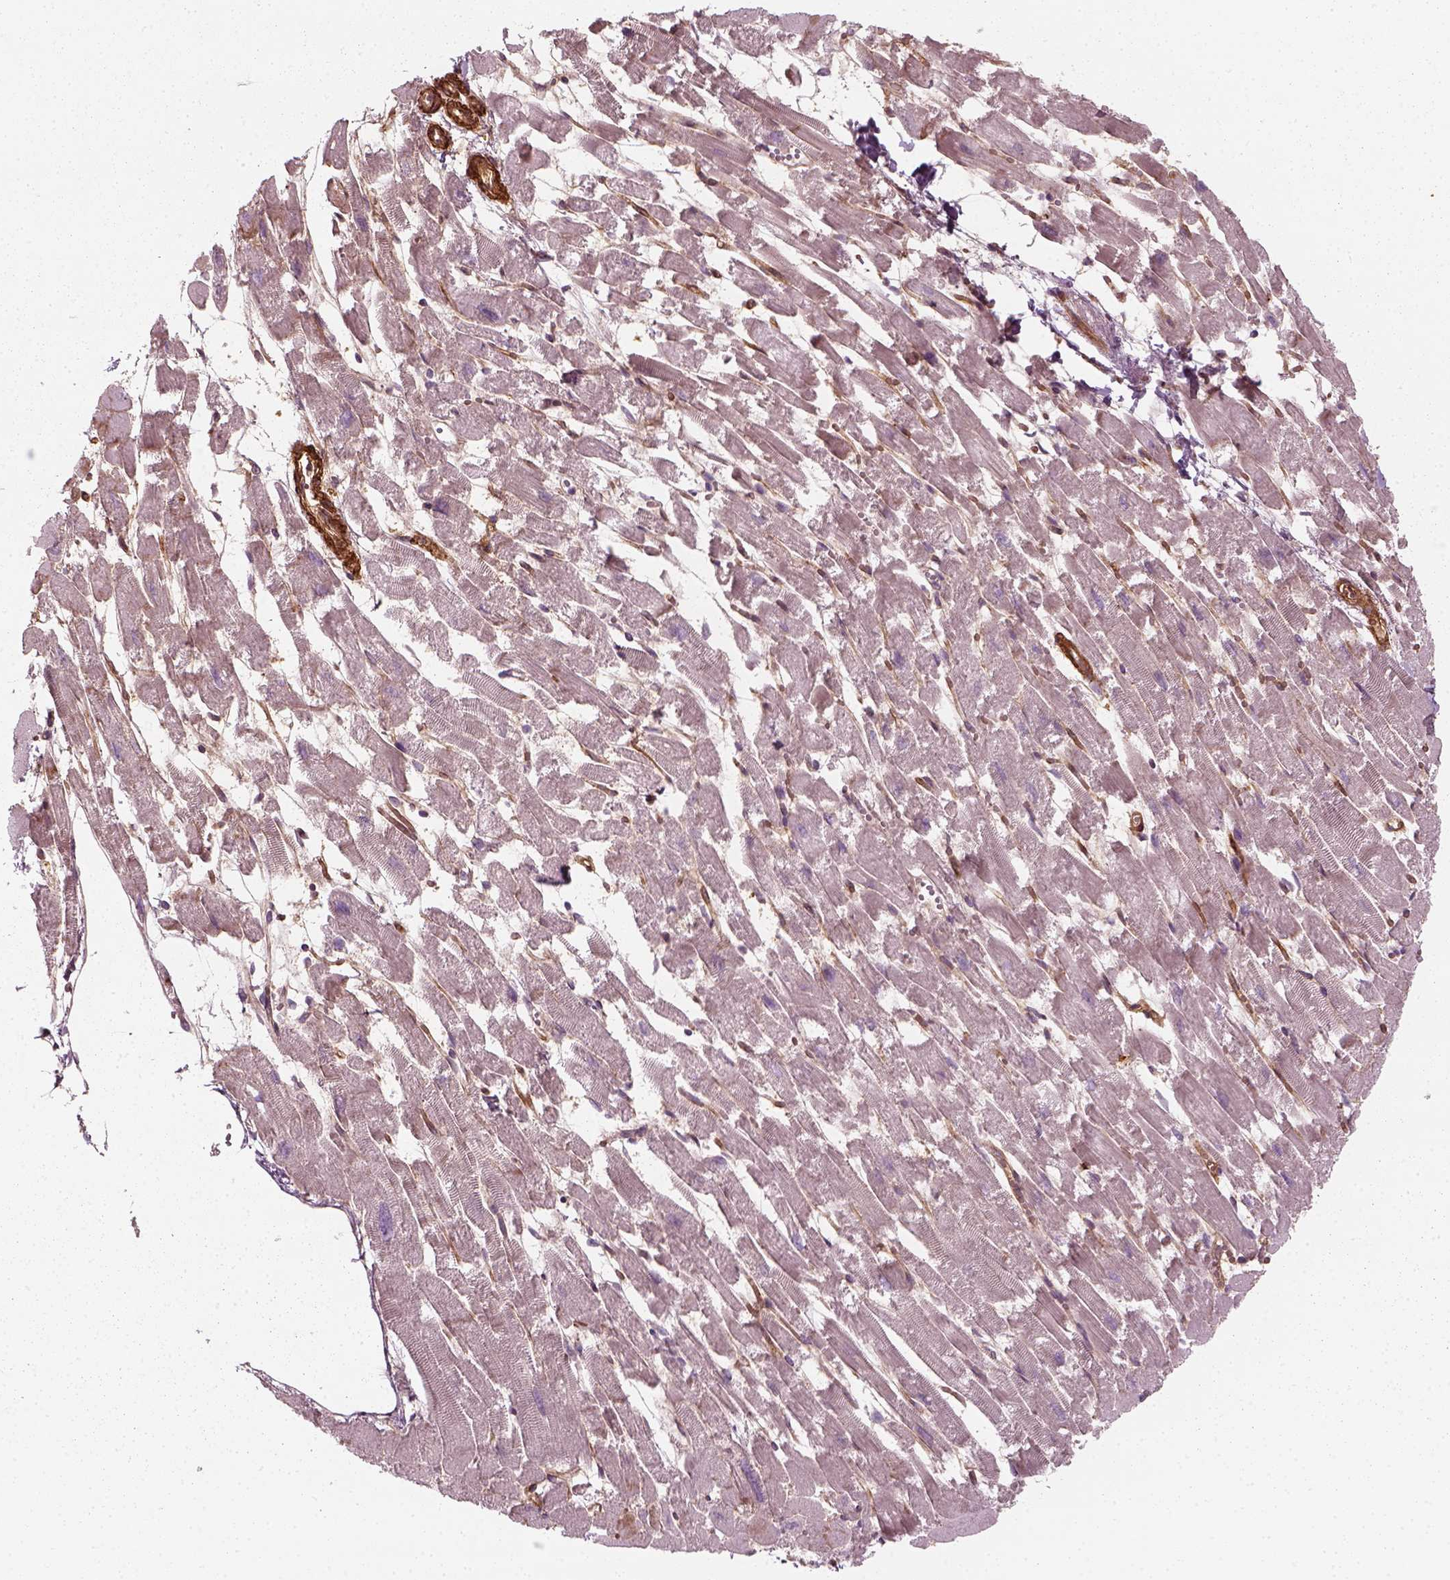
{"staining": {"intensity": "moderate", "quantity": "25%-75%", "location": "cytoplasmic/membranous"}, "tissue": "heart muscle", "cell_type": "Cardiomyocytes", "image_type": "normal", "snomed": [{"axis": "morphology", "description": "Normal tissue, NOS"}, {"axis": "topography", "description": "Heart"}], "caption": "Benign heart muscle was stained to show a protein in brown. There is medium levels of moderate cytoplasmic/membranous staining in about 25%-75% of cardiomyocytes. (DAB (3,3'-diaminobenzidine) IHC, brown staining for protein, blue staining for nuclei).", "gene": "NPTN", "patient": {"sex": "female", "age": 52}}